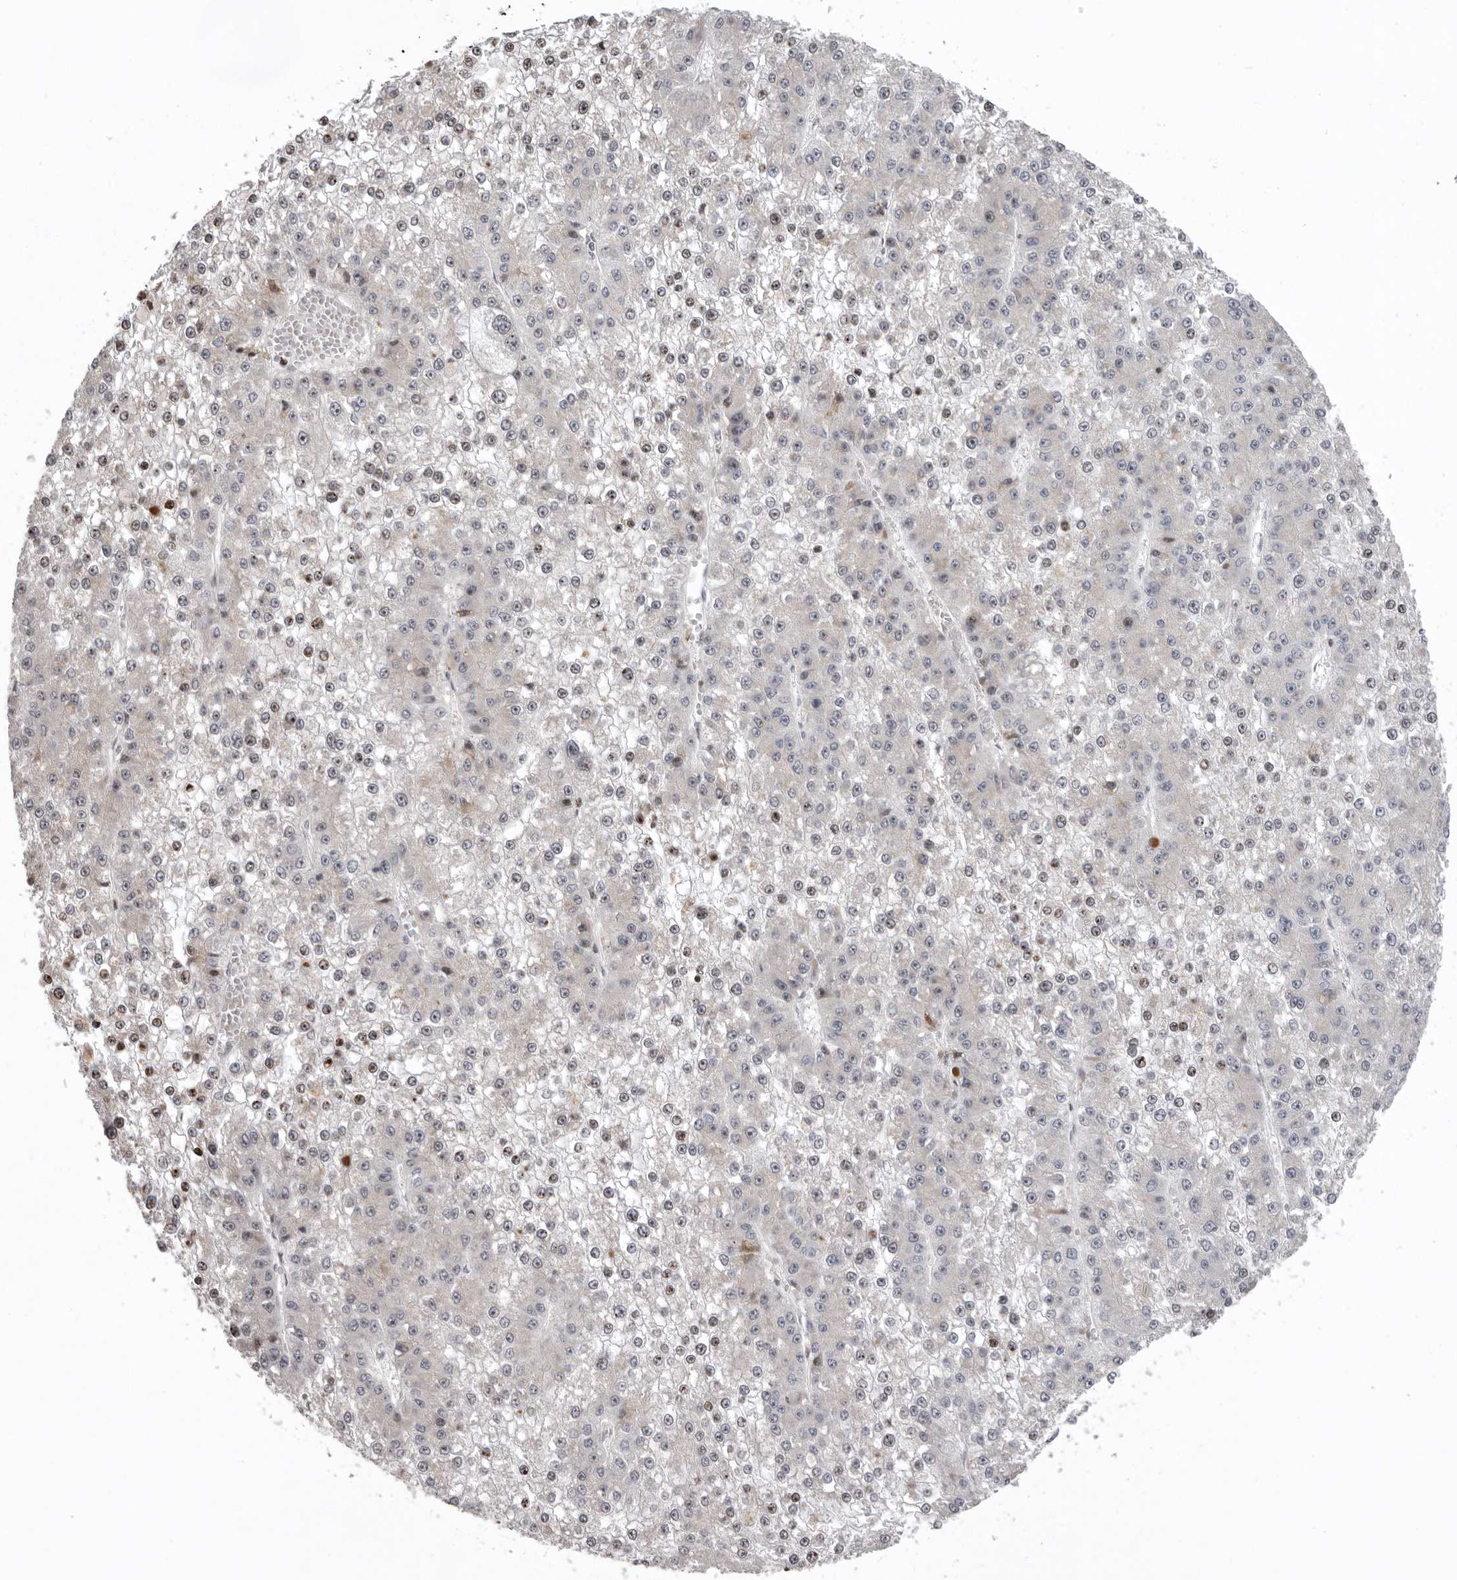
{"staining": {"intensity": "moderate", "quantity": "25%-75%", "location": "nuclear"}, "tissue": "liver cancer", "cell_type": "Tumor cells", "image_type": "cancer", "snomed": [{"axis": "morphology", "description": "Carcinoma, Hepatocellular, NOS"}, {"axis": "topography", "description": "Liver"}], "caption": "This is an image of IHC staining of liver hepatocellular carcinoma, which shows moderate expression in the nuclear of tumor cells.", "gene": "AZIN1", "patient": {"sex": "female", "age": 73}}